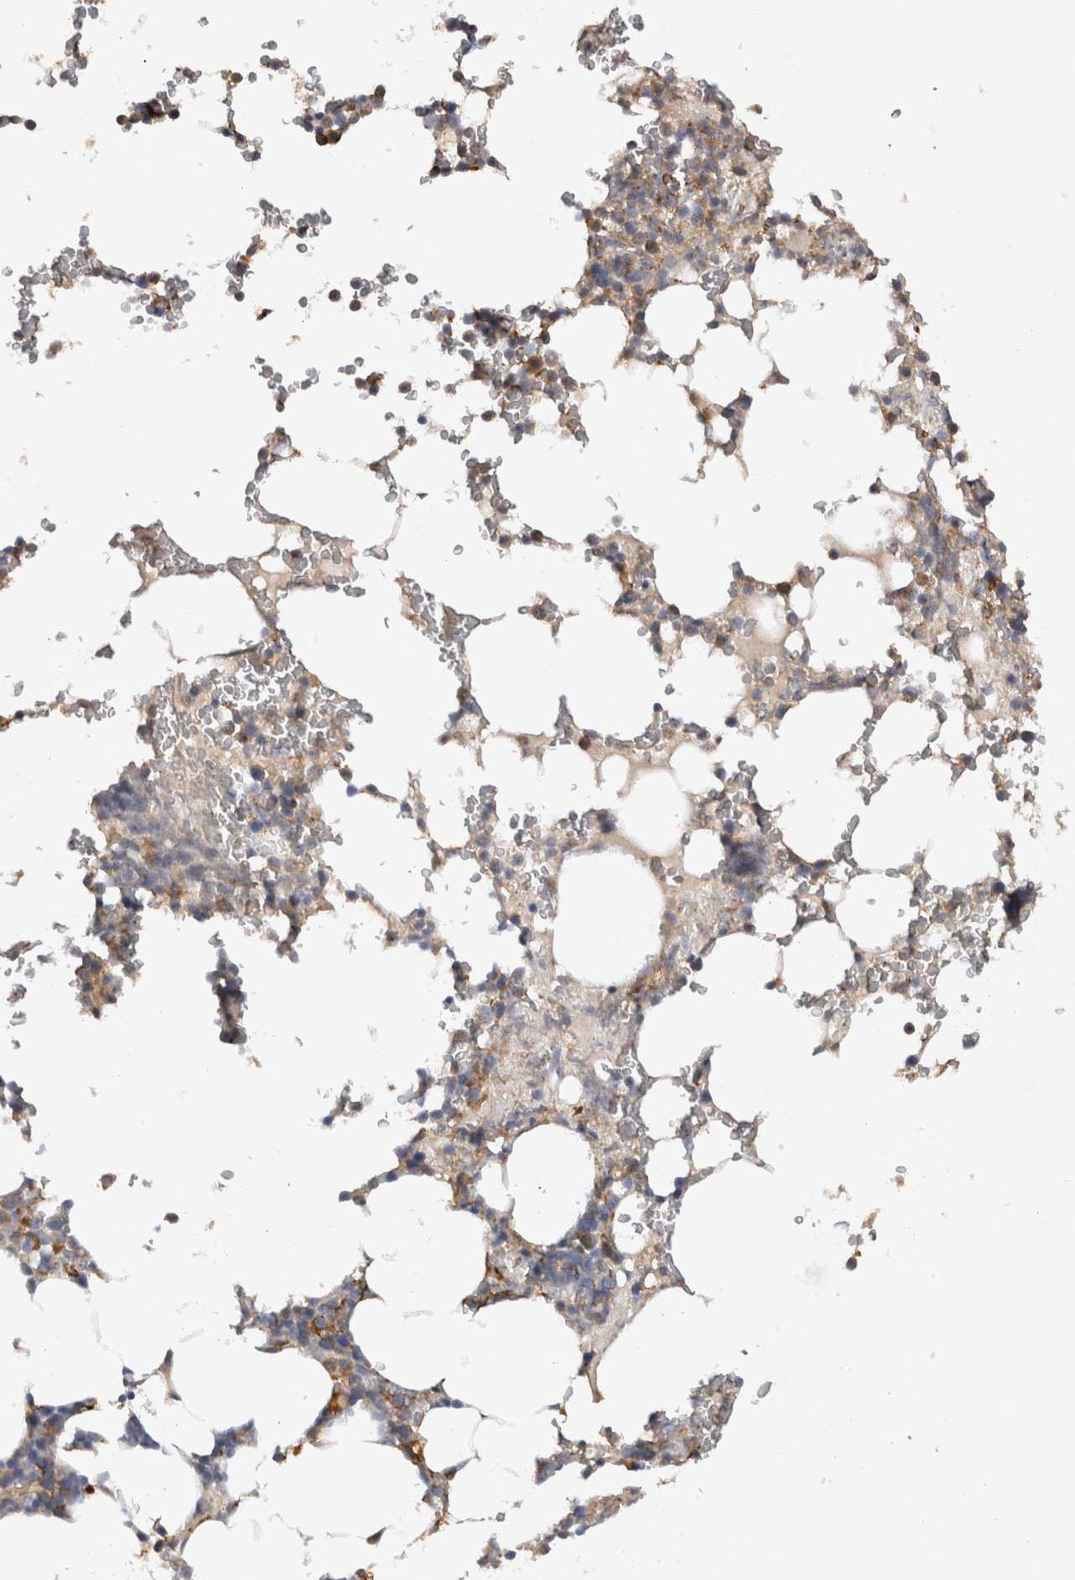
{"staining": {"intensity": "negative", "quantity": "none", "location": "none"}, "tissue": "bone marrow", "cell_type": "Hematopoietic cells", "image_type": "normal", "snomed": [{"axis": "morphology", "description": "Normal tissue, NOS"}, {"axis": "topography", "description": "Bone marrow"}], "caption": "The image displays no staining of hematopoietic cells in unremarkable bone marrow. The staining is performed using DAB (3,3'-diaminobenzidine) brown chromogen with nuclei counter-stained in using hematoxylin.", "gene": "VSIG4", "patient": {"sex": "male", "age": 58}}